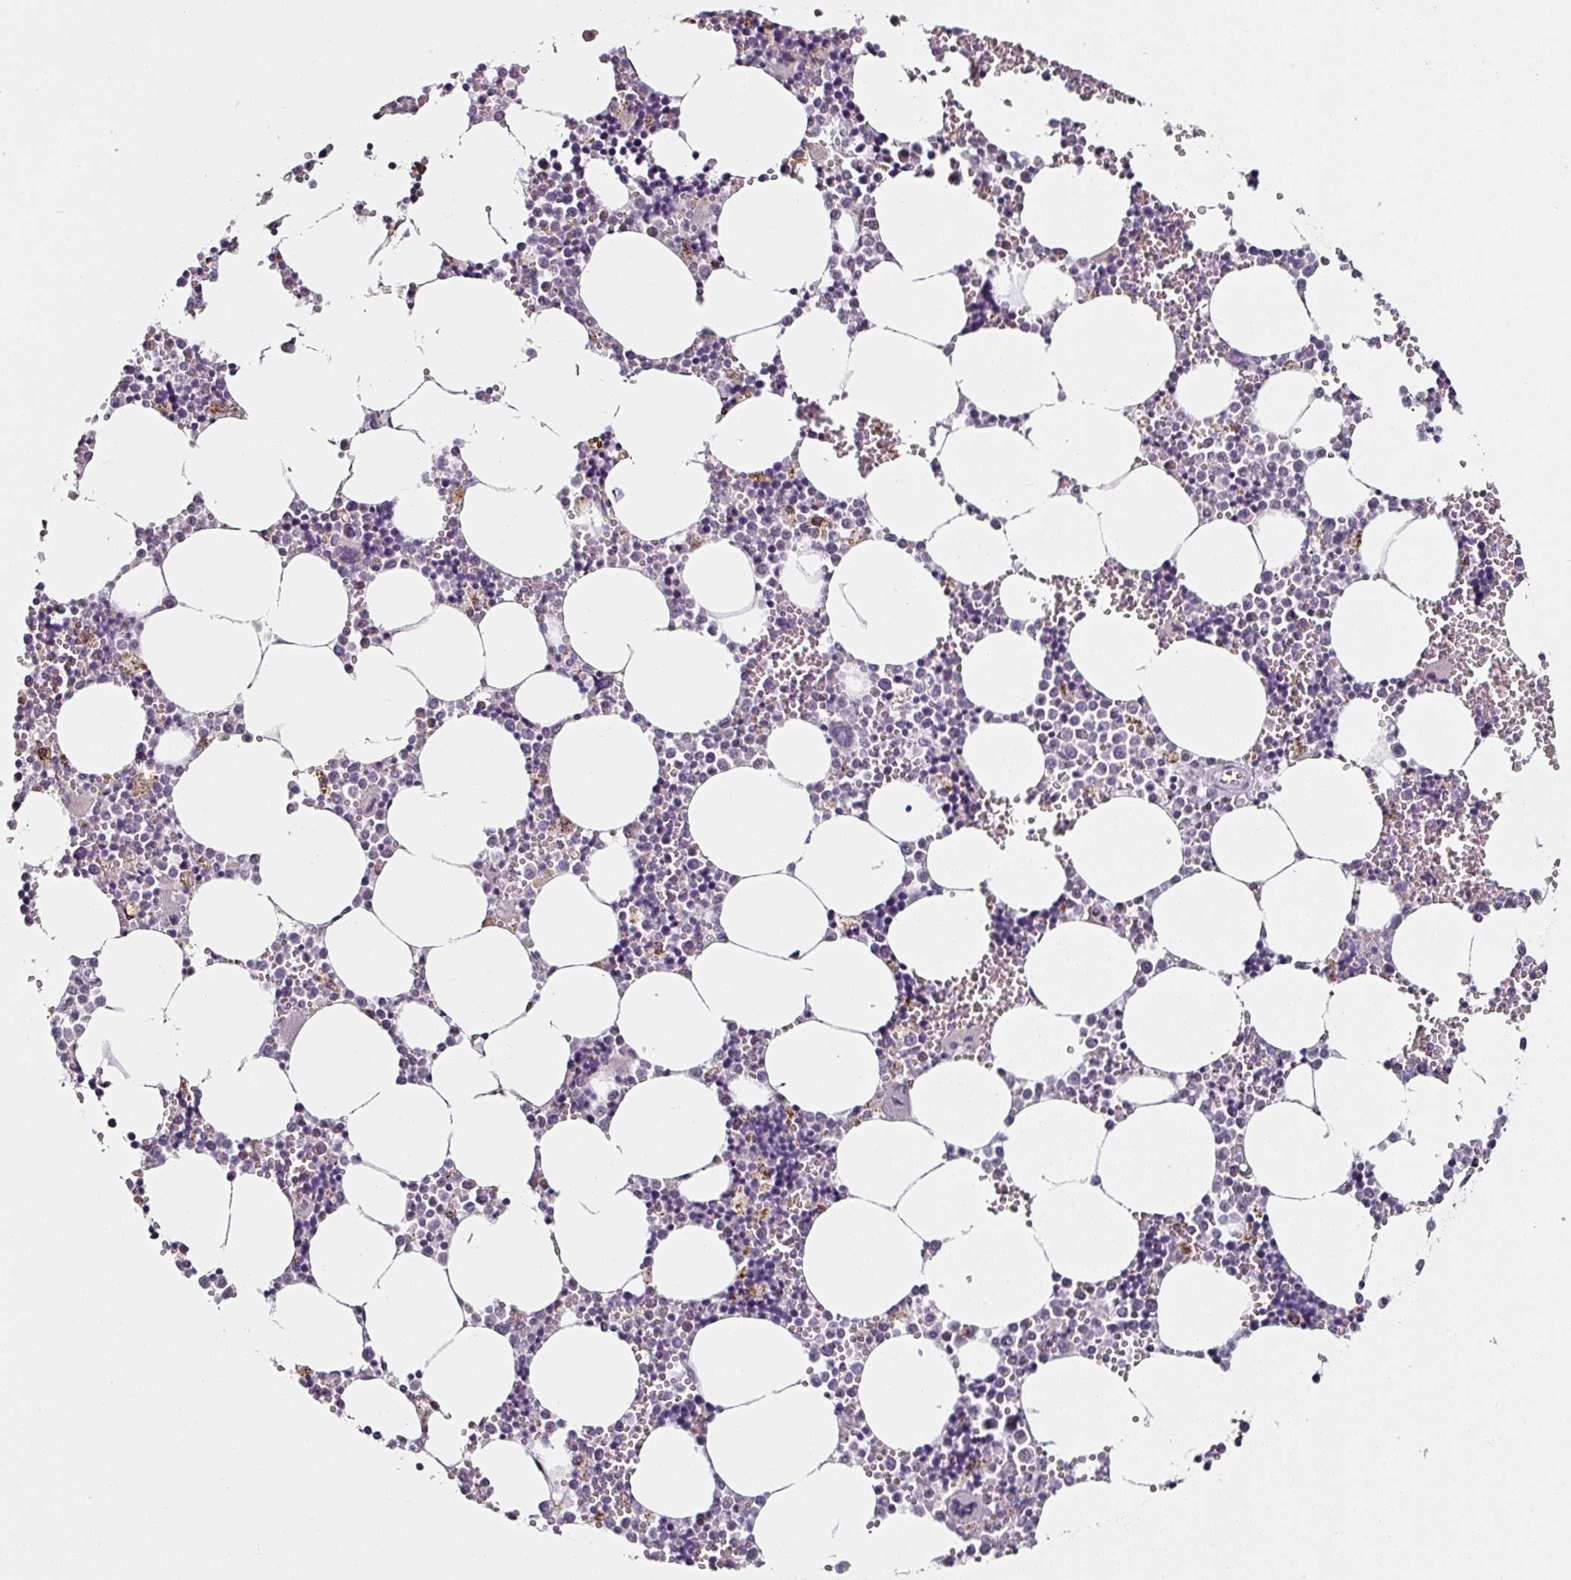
{"staining": {"intensity": "negative", "quantity": "none", "location": "none"}, "tissue": "bone marrow", "cell_type": "Hematopoietic cells", "image_type": "normal", "snomed": [{"axis": "morphology", "description": "Normal tissue, NOS"}, {"axis": "topography", "description": "Bone marrow"}], "caption": "This image is of normal bone marrow stained with immunohistochemistry (IHC) to label a protein in brown with the nuclei are counter-stained blue. There is no positivity in hematopoietic cells.", "gene": "CAP2", "patient": {"sex": "male", "age": 54}}